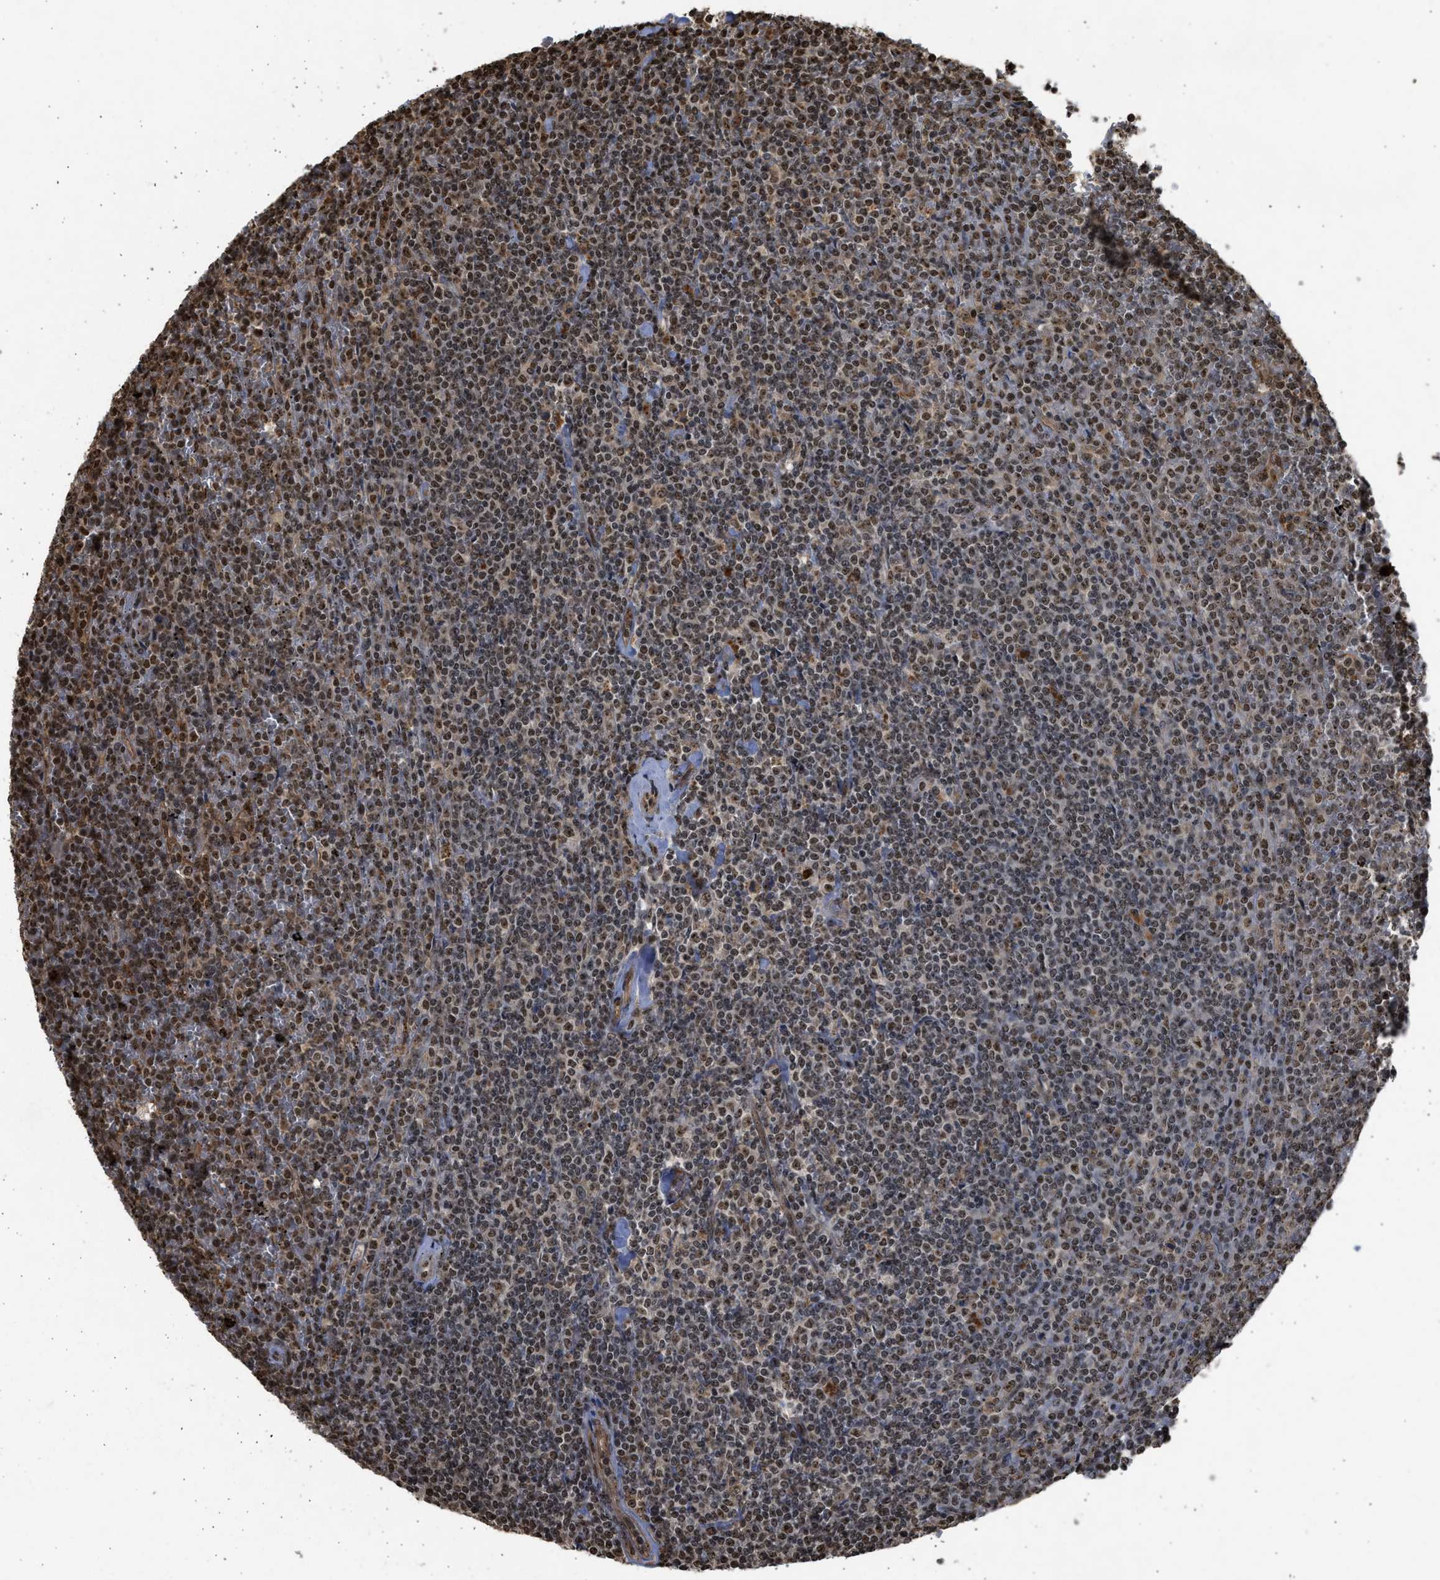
{"staining": {"intensity": "moderate", "quantity": ">75%", "location": "nuclear"}, "tissue": "lymphoma", "cell_type": "Tumor cells", "image_type": "cancer", "snomed": [{"axis": "morphology", "description": "Malignant lymphoma, non-Hodgkin's type, Low grade"}, {"axis": "topography", "description": "Spleen"}], "caption": "This is a photomicrograph of IHC staining of lymphoma, which shows moderate expression in the nuclear of tumor cells.", "gene": "TFDP2", "patient": {"sex": "female", "age": 19}}